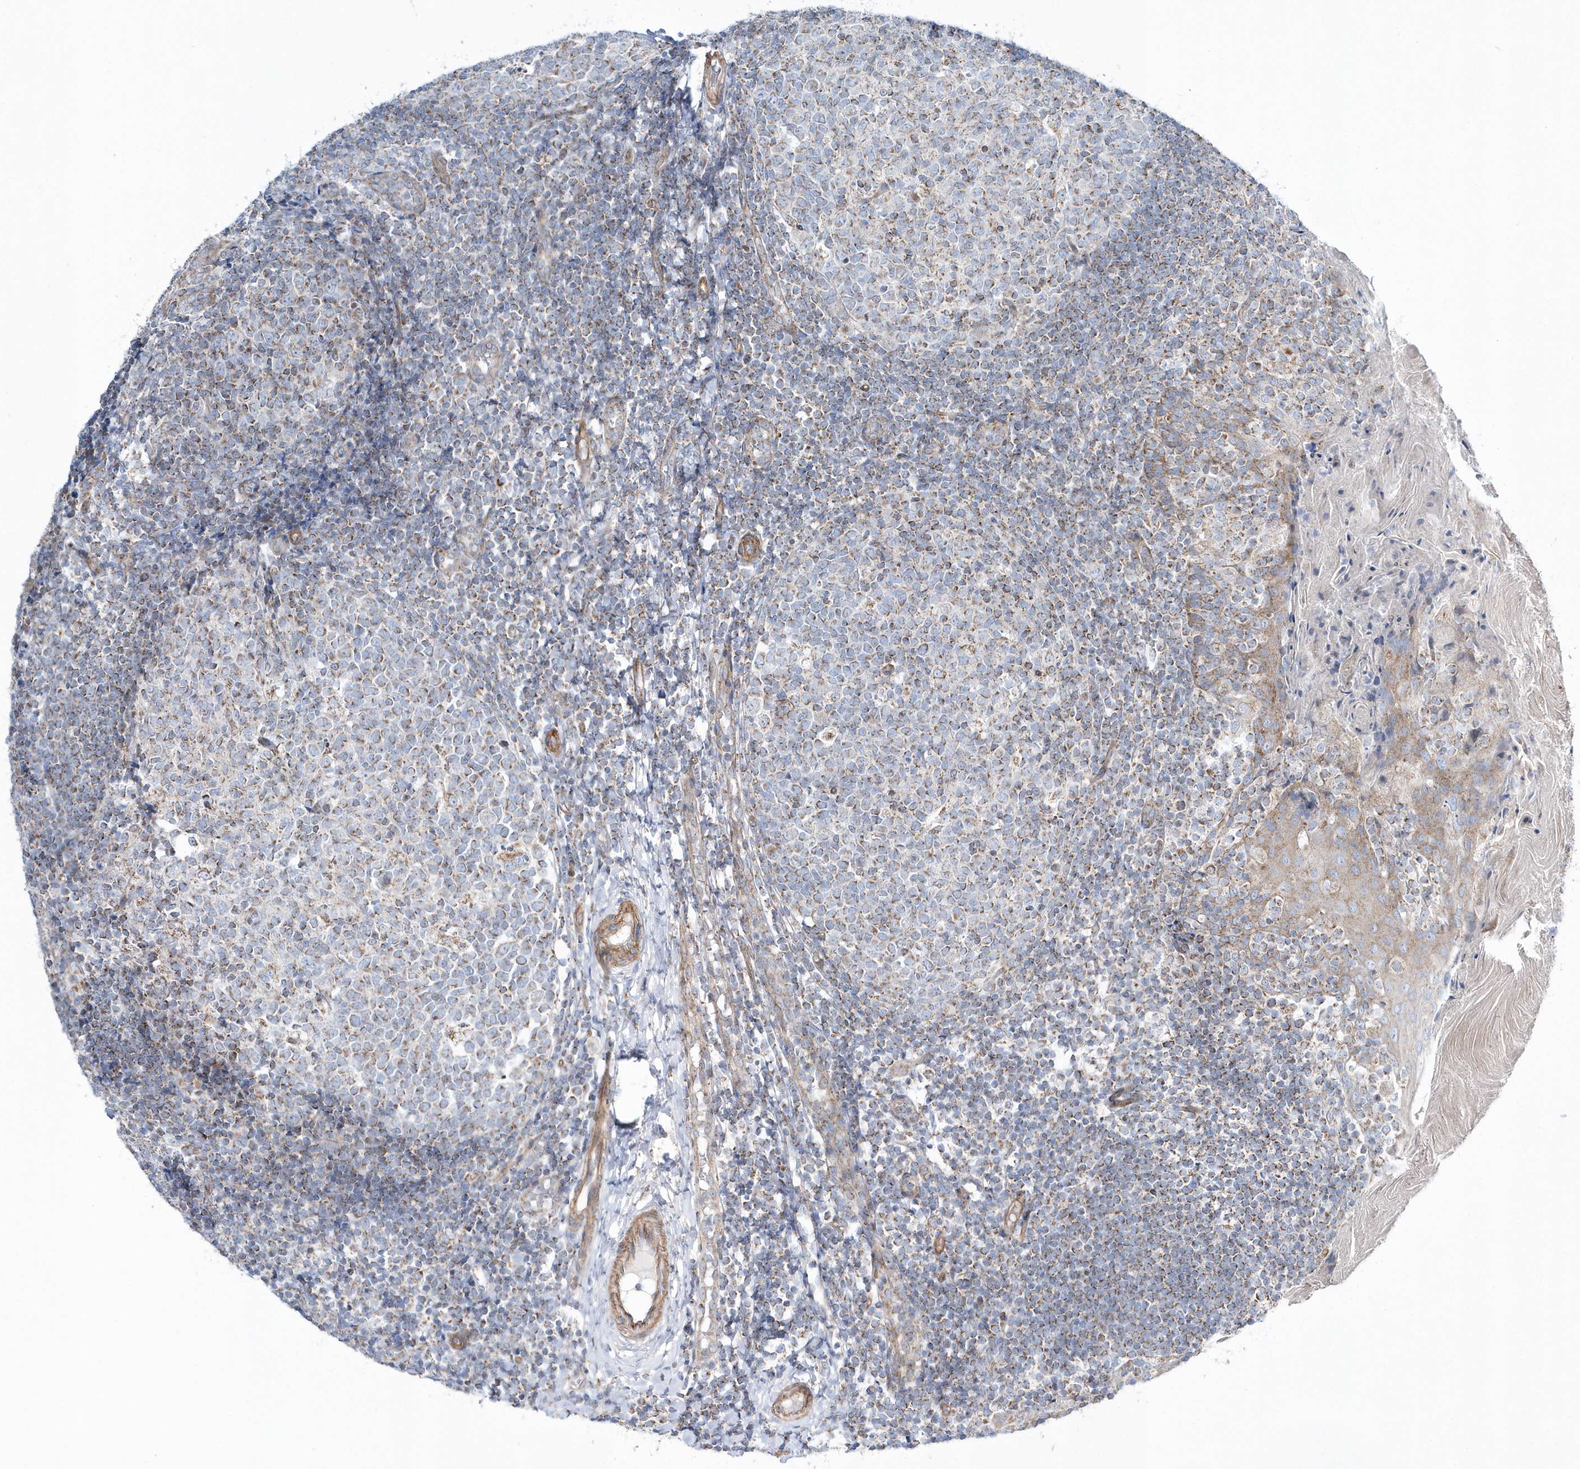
{"staining": {"intensity": "moderate", "quantity": "25%-75%", "location": "cytoplasmic/membranous"}, "tissue": "tonsil", "cell_type": "Germinal center cells", "image_type": "normal", "snomed": [{"axis": "morphology", "description": "Normal tissue, NOS"}, {"axis": "topography", "description": "Tonsil"}], "caption": "Immunohistochemical staining of unremarkable tonsil exhibits medium levels of moderate cytoplasmic/membranous positivity in about 25%-75% of germinal center cells.", "gene": "OPA1", "patient": {"sex": "female", "age": 19}}